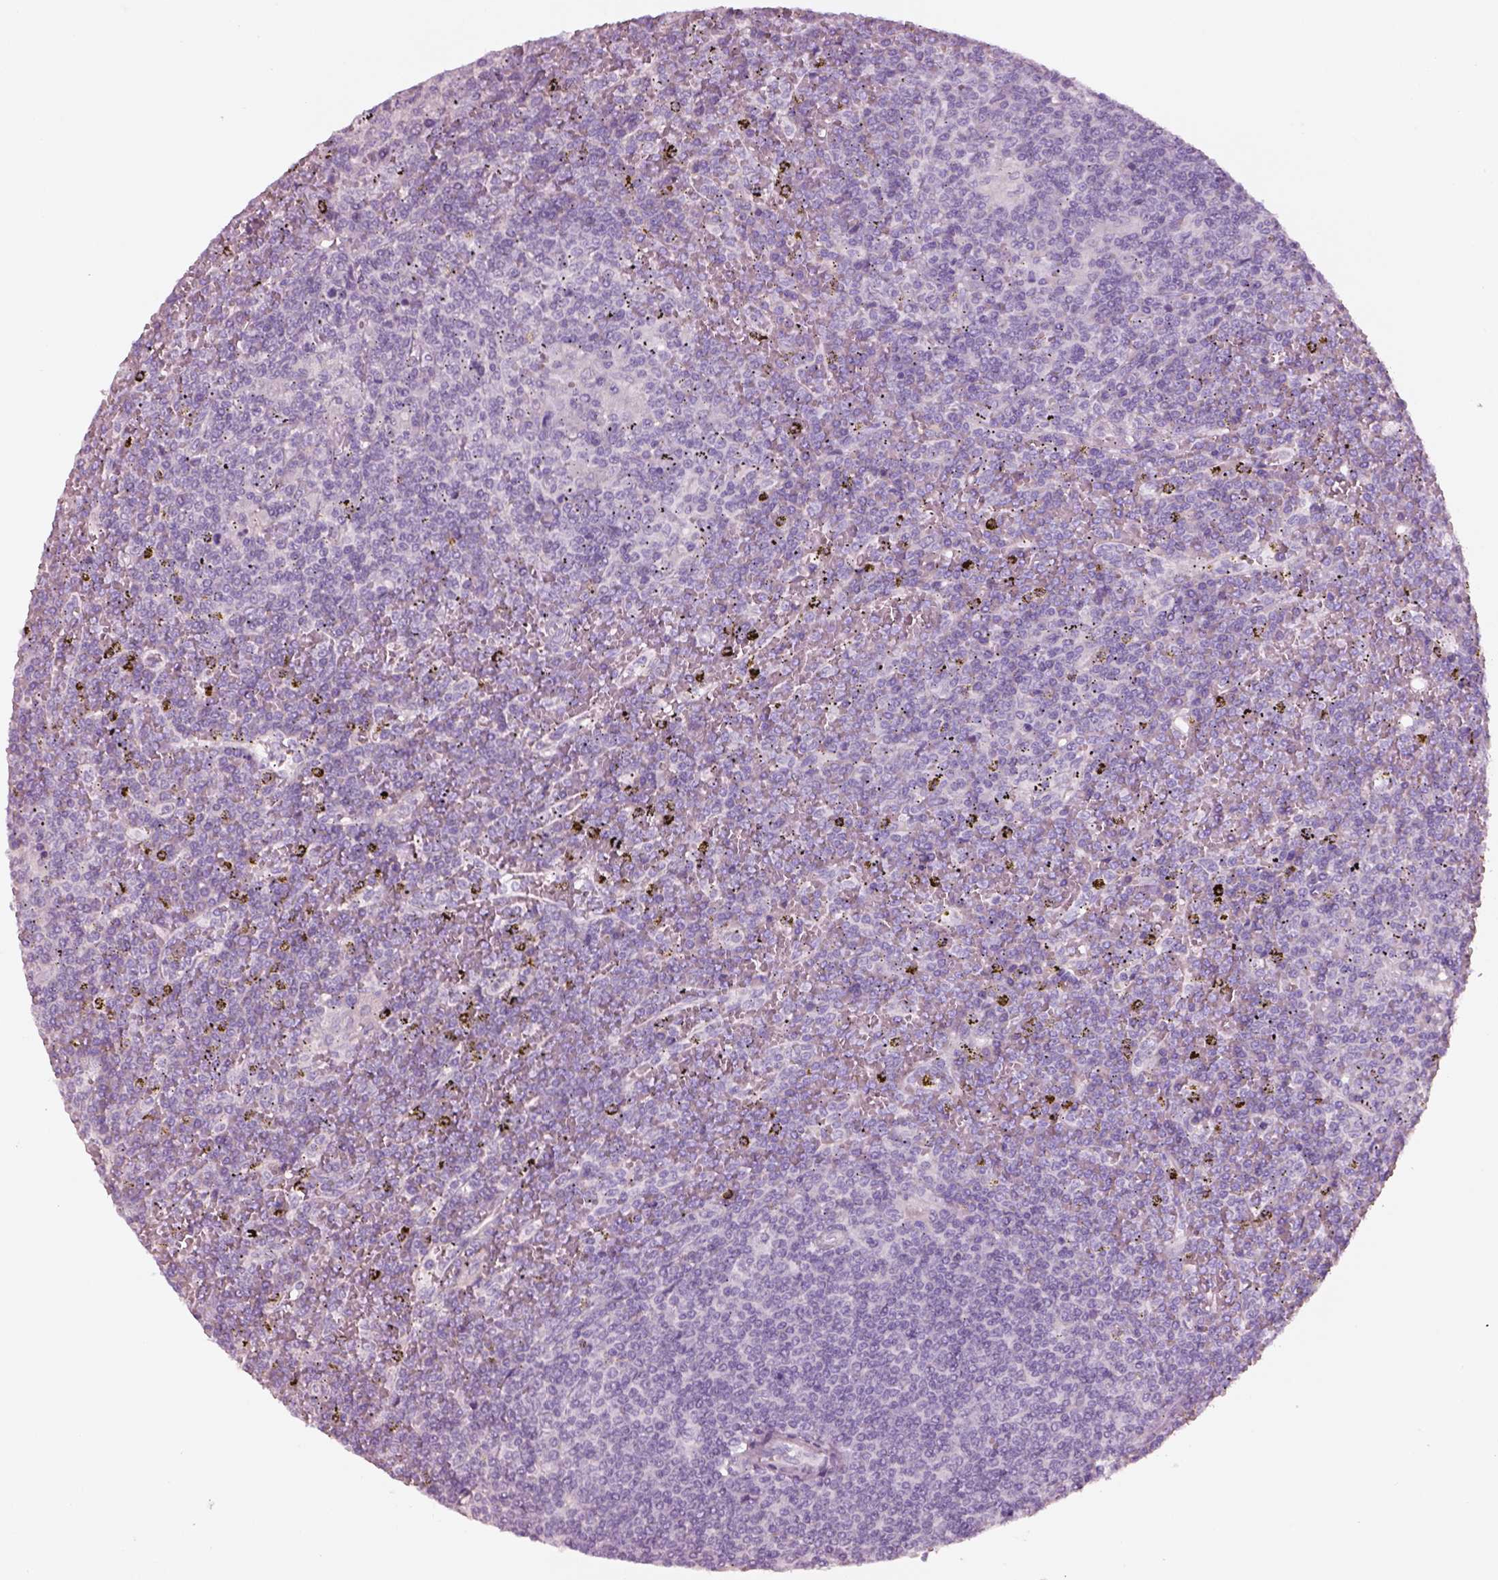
{"staining": {"intensity": "negative", "quantity": "none", "location": "none"}, "tissue": "lymphoma", "cell_type": "Tumor cells", "image_type": "cancer", "snomed": [{"axis": "morphology", "description": "Malignant lymphoma, non-Hodgkin's type, Low grade"}, {"axis": "topography", "description": "Spleen"}], "caption": "This photomicrograph is of lymphoma stained with IHC to label a protein in brown with the nuclei are counter-stained blue. There is no expression in tumor cells.", "gene": "PNOC", "patient": {"sex": "female", "age": 19}}